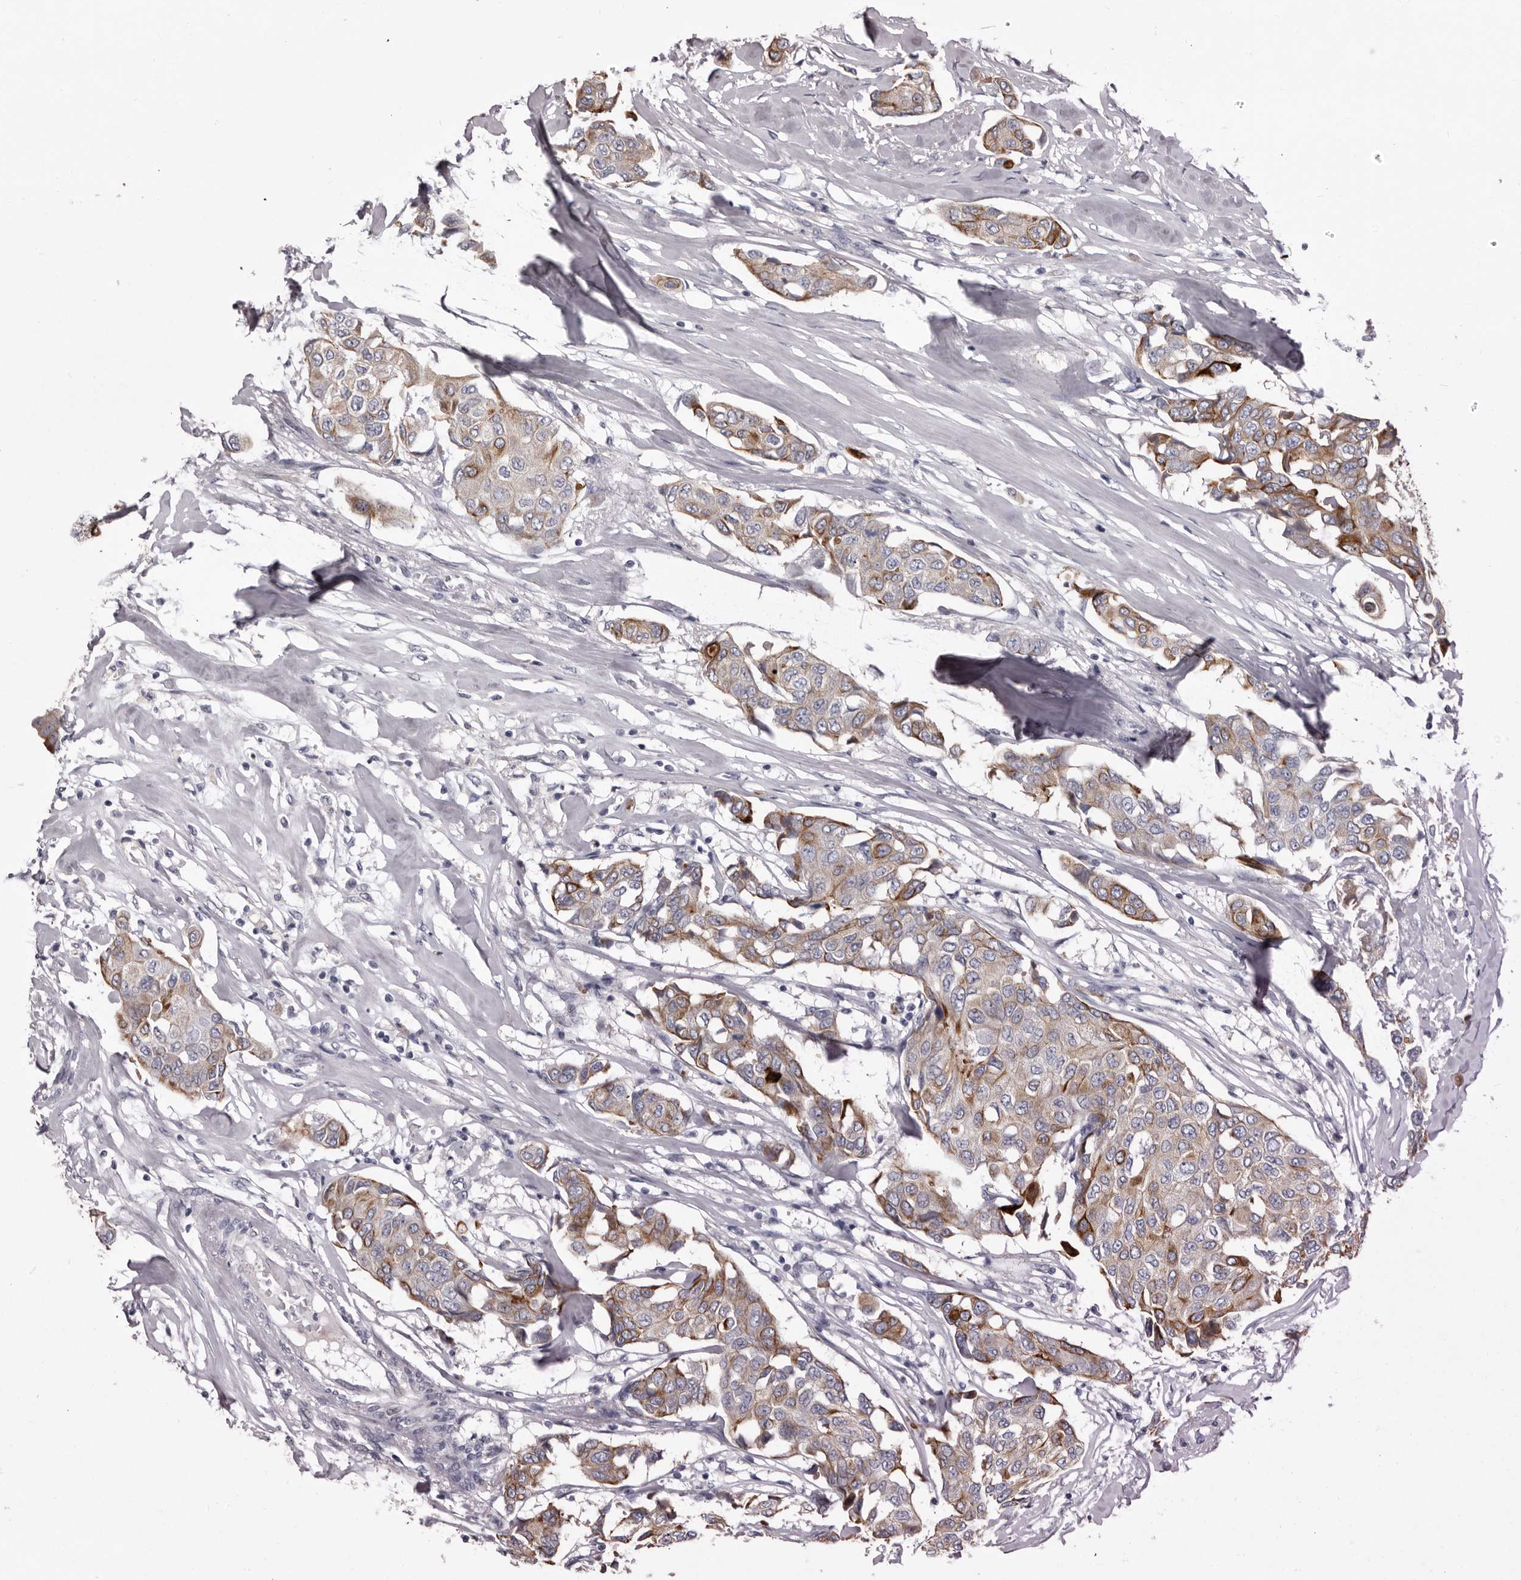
{"staining": {"intensity": "moderate", "quantity": "25%-75%", "location": "cytoplasmic/membranous"}, "tissue": "breast cancer", "cell_type": "Tumor cells", "image_type": "cancer", "snomed": [{"axis": "morphology", "description": "Duct carcinoma"}, {"axis": "topography", "description": "Breast"}], "caption": "High-power microscopy captured an IHC photomicrograph of breast infiltrating ductal carcinoma, revealing moderate cytoplasmic/membranous expression in approximately 25%-75% of tumor cells. (DAB = brown stain, brightfield microscopy at high magnification).", "gene": "LPAR6", "patient": {"sex": "female", "age": 80}}